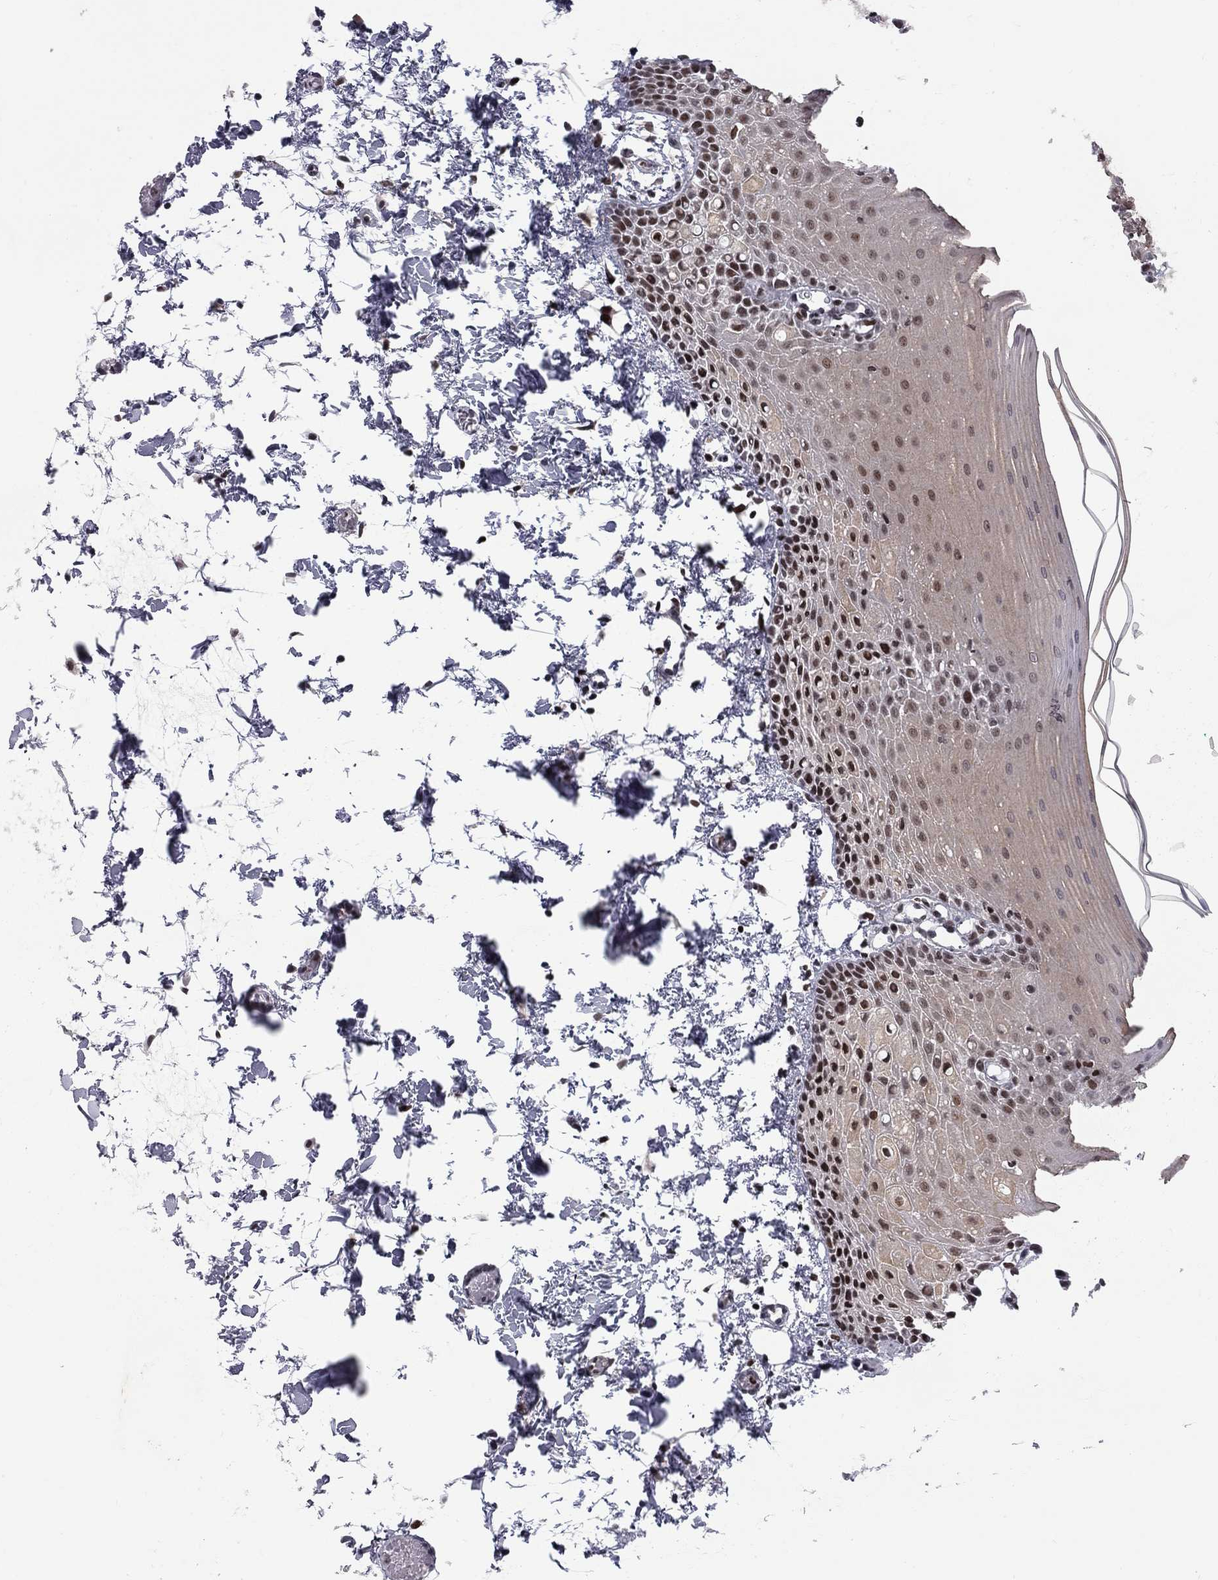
{"staining": {"intensity": "strong", "quantity": "<25%", "location": "nuclear"}, "tissue": "oral mucosa", "cell_type": "Squamous epithelial cells", "image_type": "normal", "snomed": [{"axis": "morphology", "description": "Normal tissue, NOS"}, {"axis": "topography", "description": "Oral tissue"}], "caption": "Immunohistochemical staining of benign oral mucosa exhibits medium levels of strong nuclear expression in approximately <25% of squamous epithelial cells. The staining was performed using DAB (3,3'-diaminobenzidine), with brown indicating positive protein expression. Nuclei are stained blue with hematoxylin.", "gene": "RNASEH2C", "patient": {"sex": "male", "age": 81}}